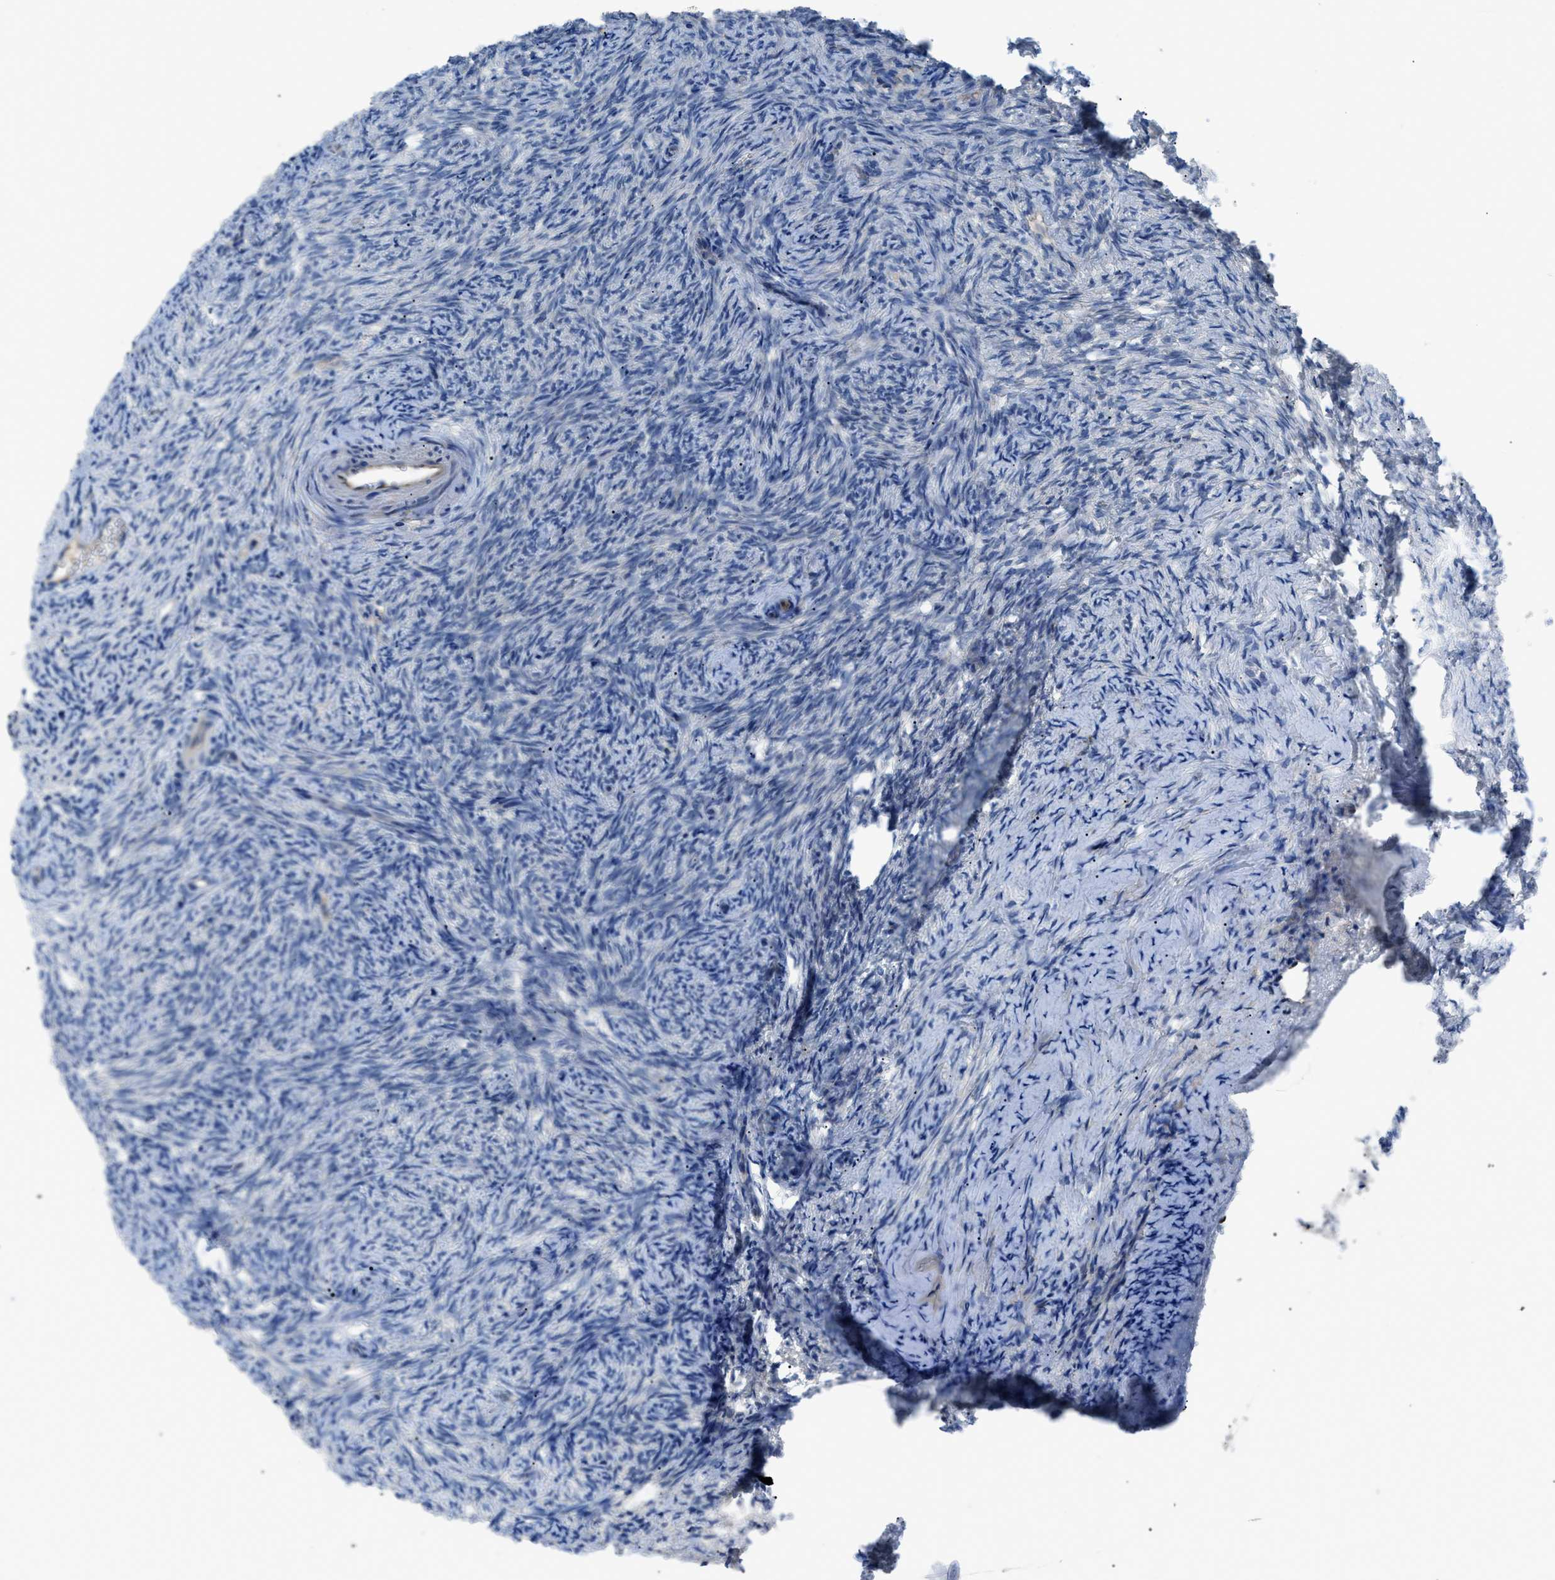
{"staining": {"intensity": "weak", "quantity": ">75%", "location": "cytoplasmic/membranous"}, "tissue": "ovary", "cell_type": "Follicle cells", "image_type": "normal", "snomed": [{"axis": "morphology", "description": "Normal tissue, NOS"}, {"axis": "topography", "description": "Ovary"}], "caption": "Immunohistochemistry (IHC) of benign human ovary exhibits low levels of weak cytoplasmic/membranous staining in approximately >75% of follicle cells.", "gene": "ZDHHC24", "patient": {"sex": "female", "age": 41}}